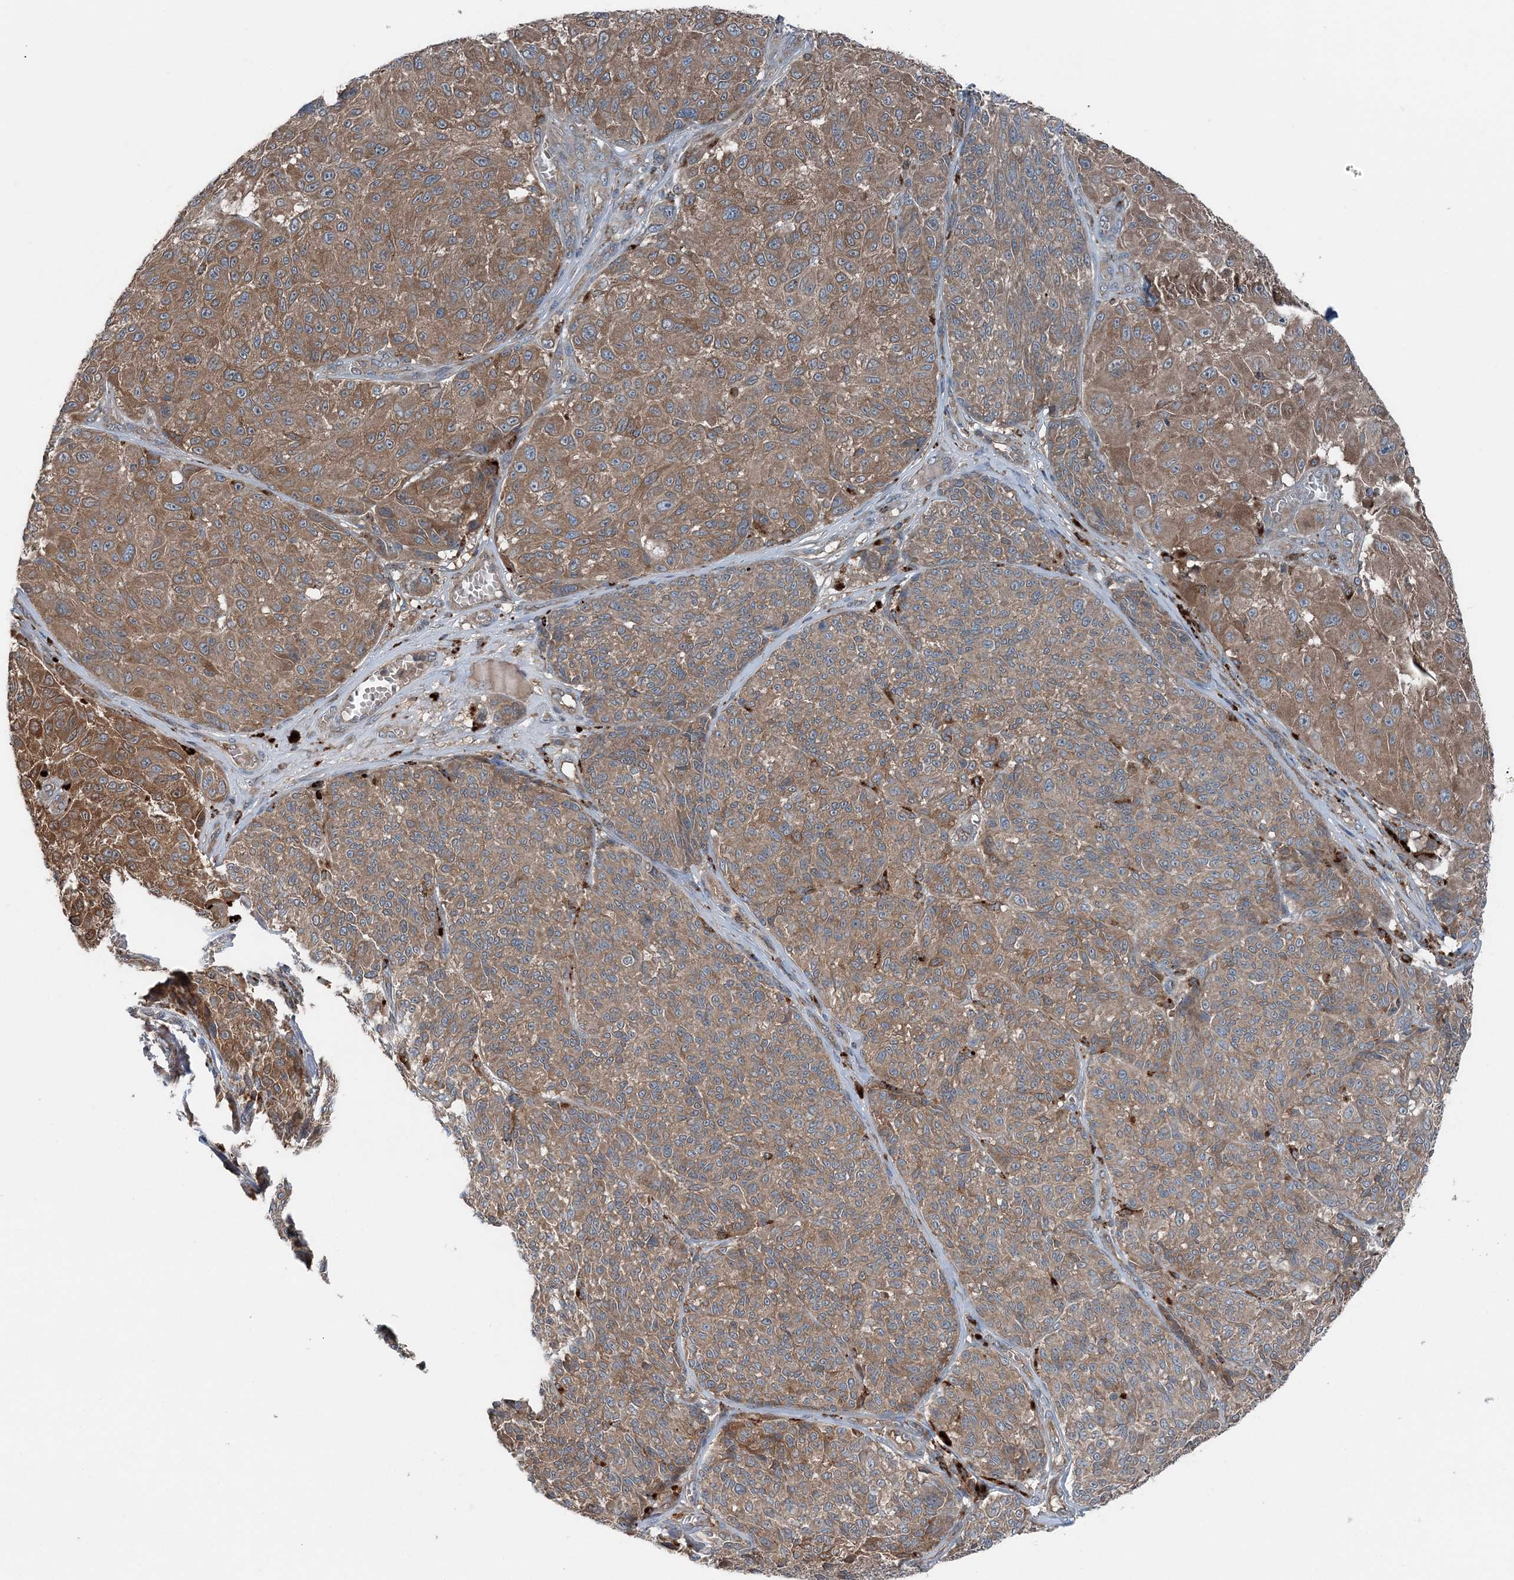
{"staining": {"intensity": "moderate", "quantity": ">75%", "location": "cytoplasmic/membranous"}, "tissue": "melanoma", "cell_type": "Tumor cells", "image_type": "cancer", "snomed": [{"axis": "morphology", "description": "Malignant melanoma, NOS"}, {"axis": "topography", "description": "Skin"}], "caption": "Immunohistochemical staining of human malignant melanoma displays medium levels of moderate cytoplasmic/membranous protein expression in about >75% of tumor cells. (brown staining indicates protein expression, while blue staining denotes nuclei).", "gene": "ASNSD1", "patient": {"sex": "male", "age": 83}}